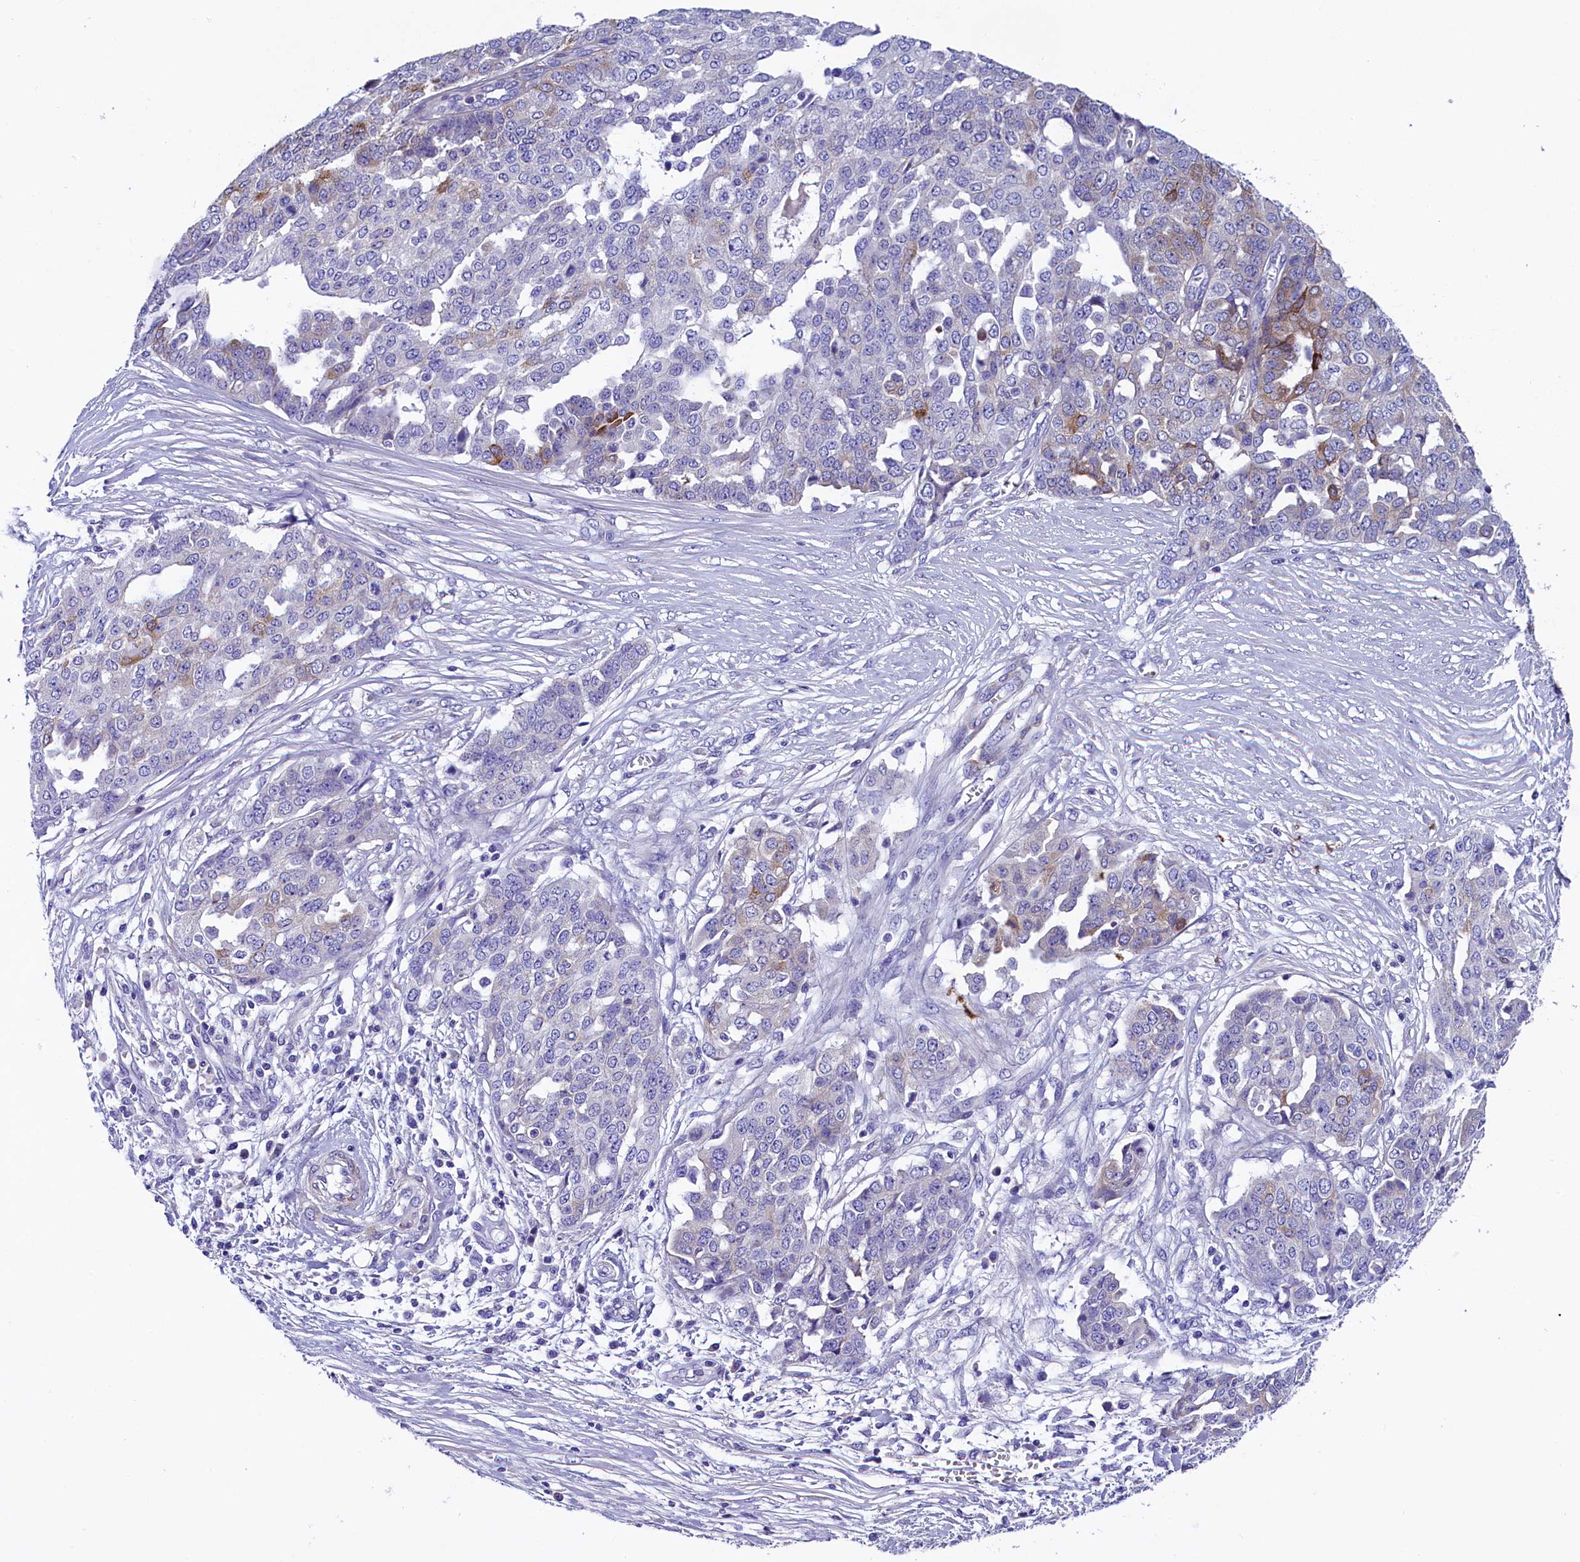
{"staining": {"intensity": "strong", "quantity": "<25%", "location": "cytoplasmic/membranous"}, "tissue": "ovarian cancer", "cell_type": "Tumor cells", "image_type": "cancer", "snomed": [{"axis": "morphology", "description": "Cystadenocarcinoma, serous, NOS"}, {"axis": "topography", "description": "Soft tissue"}, {"axis": "topography", "description": "Ovary"}], "caption": "This histopathology image reveals IHC staining of human ovarian cancer (serous cystadenocarcinoma), with medium strong cytoplasmic/membranous positivity in approximately <25% of tumor cells.", "gene": "SOD3", "patient": {"sex": "female", "age": 57}}